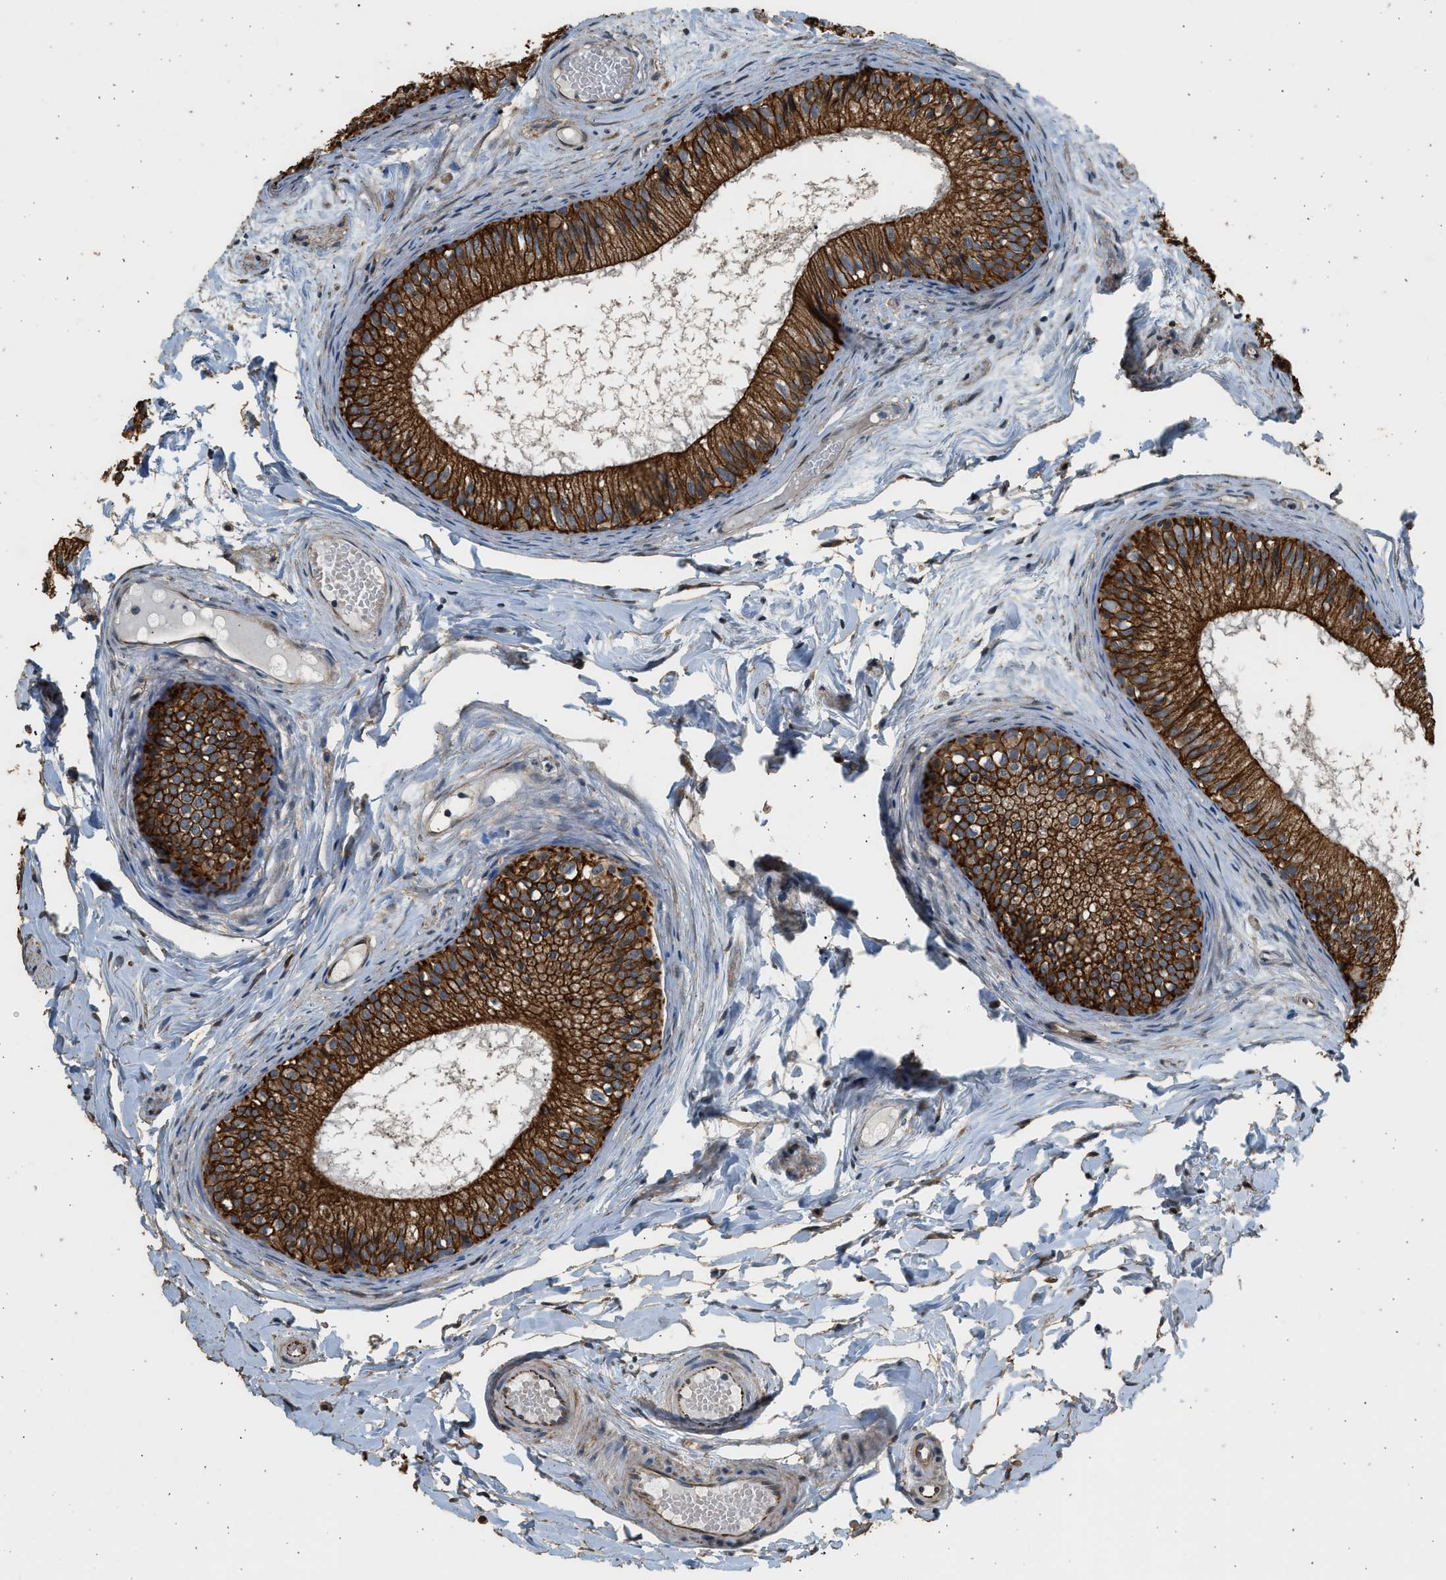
{"staining": {"intensity": "strong", "quantity": ">75%", "location": "cytoplasmic/membranous"}, "tissue": "epididymis", "cell_type": "Glandular cells", "image_type": "normal", "snomed": [{"axis": "morphology", "description": "Normal tissue, NOS"}, {"axis": "topography", "description": "Epididymis"}], "caption": "This image displays immunohistochemistry staining of benign epididymis, with high strong cytoplasmic/membranous positivity in approximately >75% of glandular cells.", "gene": "PCLO", "patient": {"sex": "male", "age": 46}}